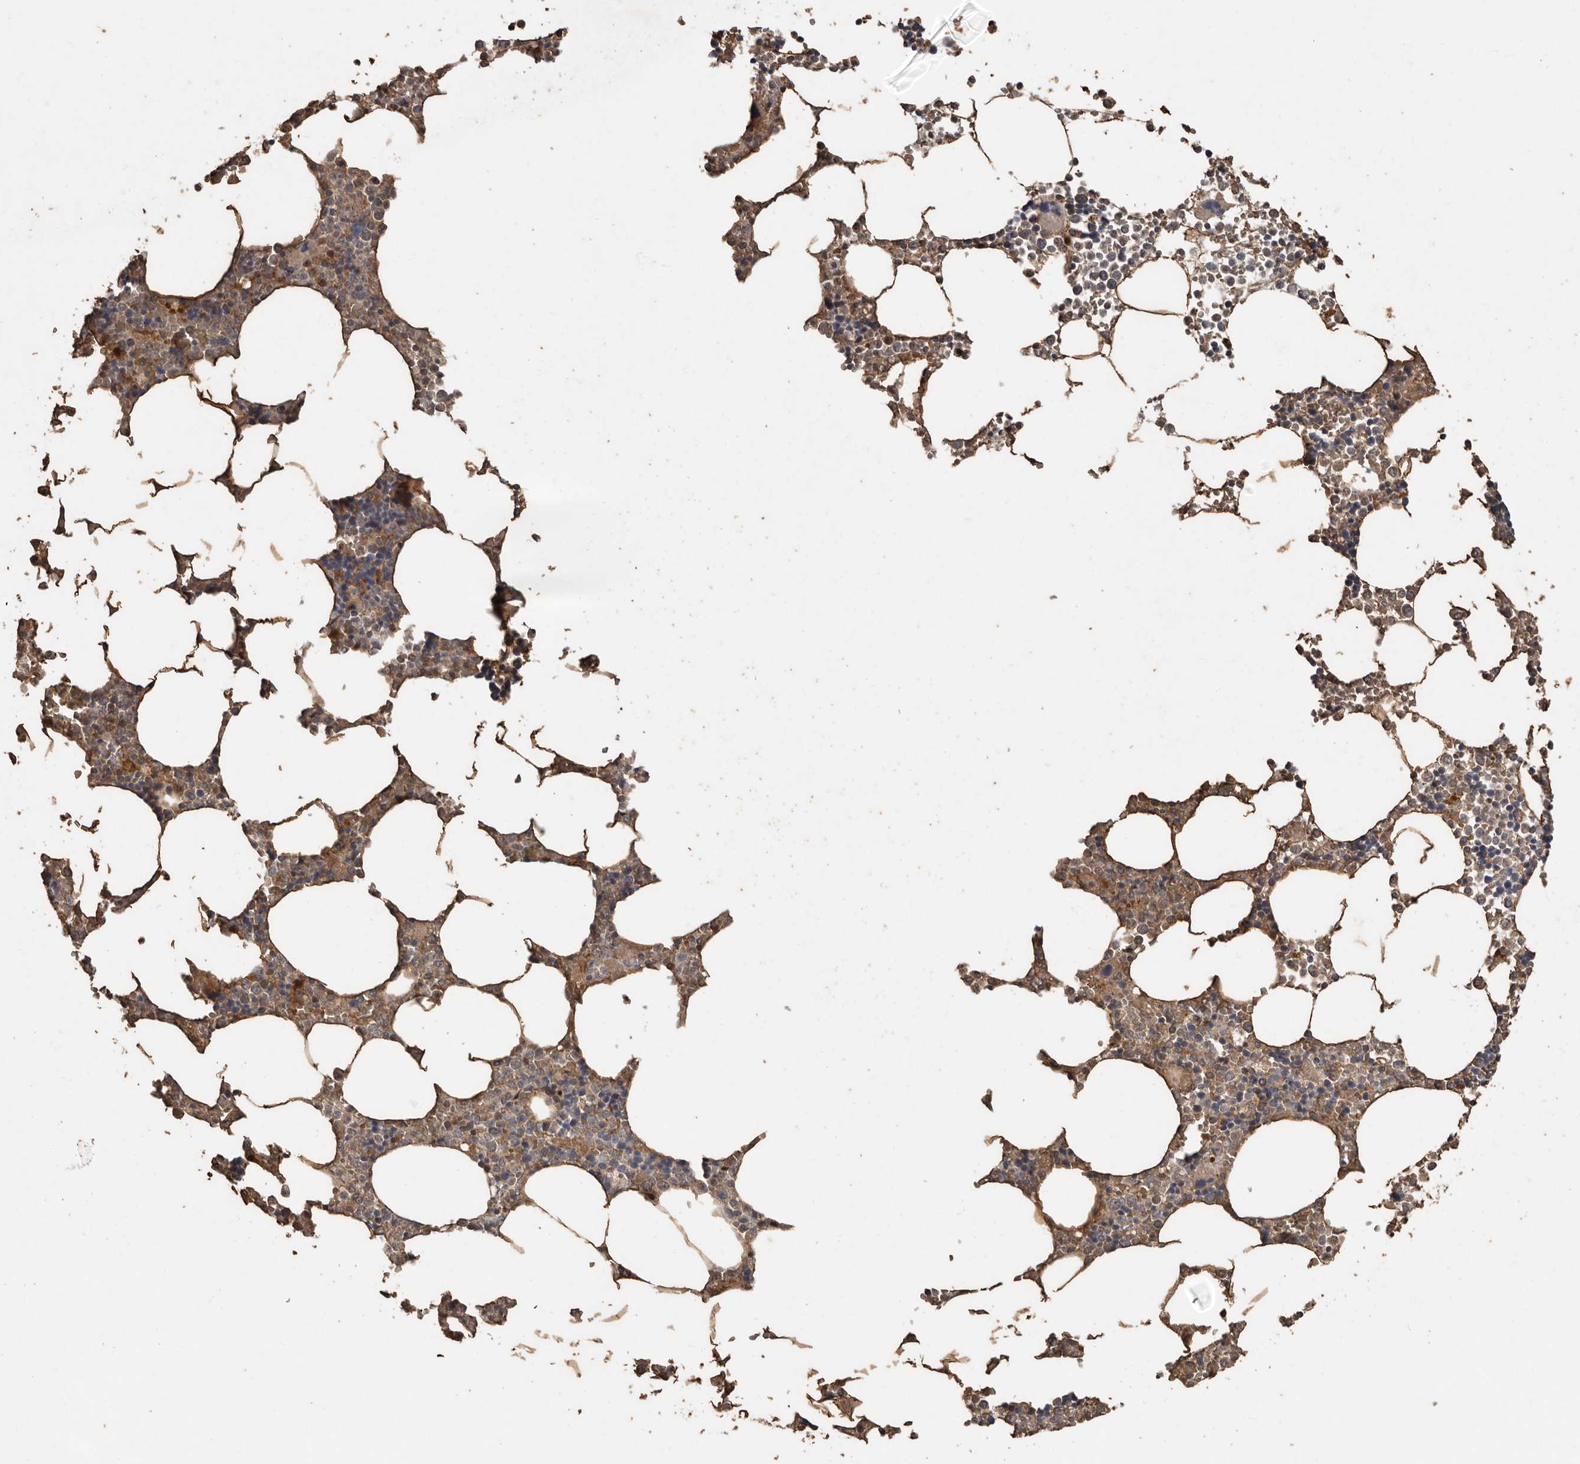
{"staining": {"intensity": "weak", "quantity": "25%-75%", "location": "cytoplasmic/membranous"}, "tissue": "bone marrow", "cell_type": "Hematopoietic cells", "image_type": "normal", "snomed": [{"axis": "morphology", "description": "Normal tissue, NOS"}, {"axis": "topography", "description": "Bone marrow"}], "caption": "Benign bone marrow exhibits weak cytoplasmic/membranous positivity in approximately 25%-75% of hematopoietic cells, visualized by immunohistochemistry. (DAB IHC with brightfield microscopy, high magnification).", "gene": "RANBP17", "patient": {"sex": "male", "age": 70}}